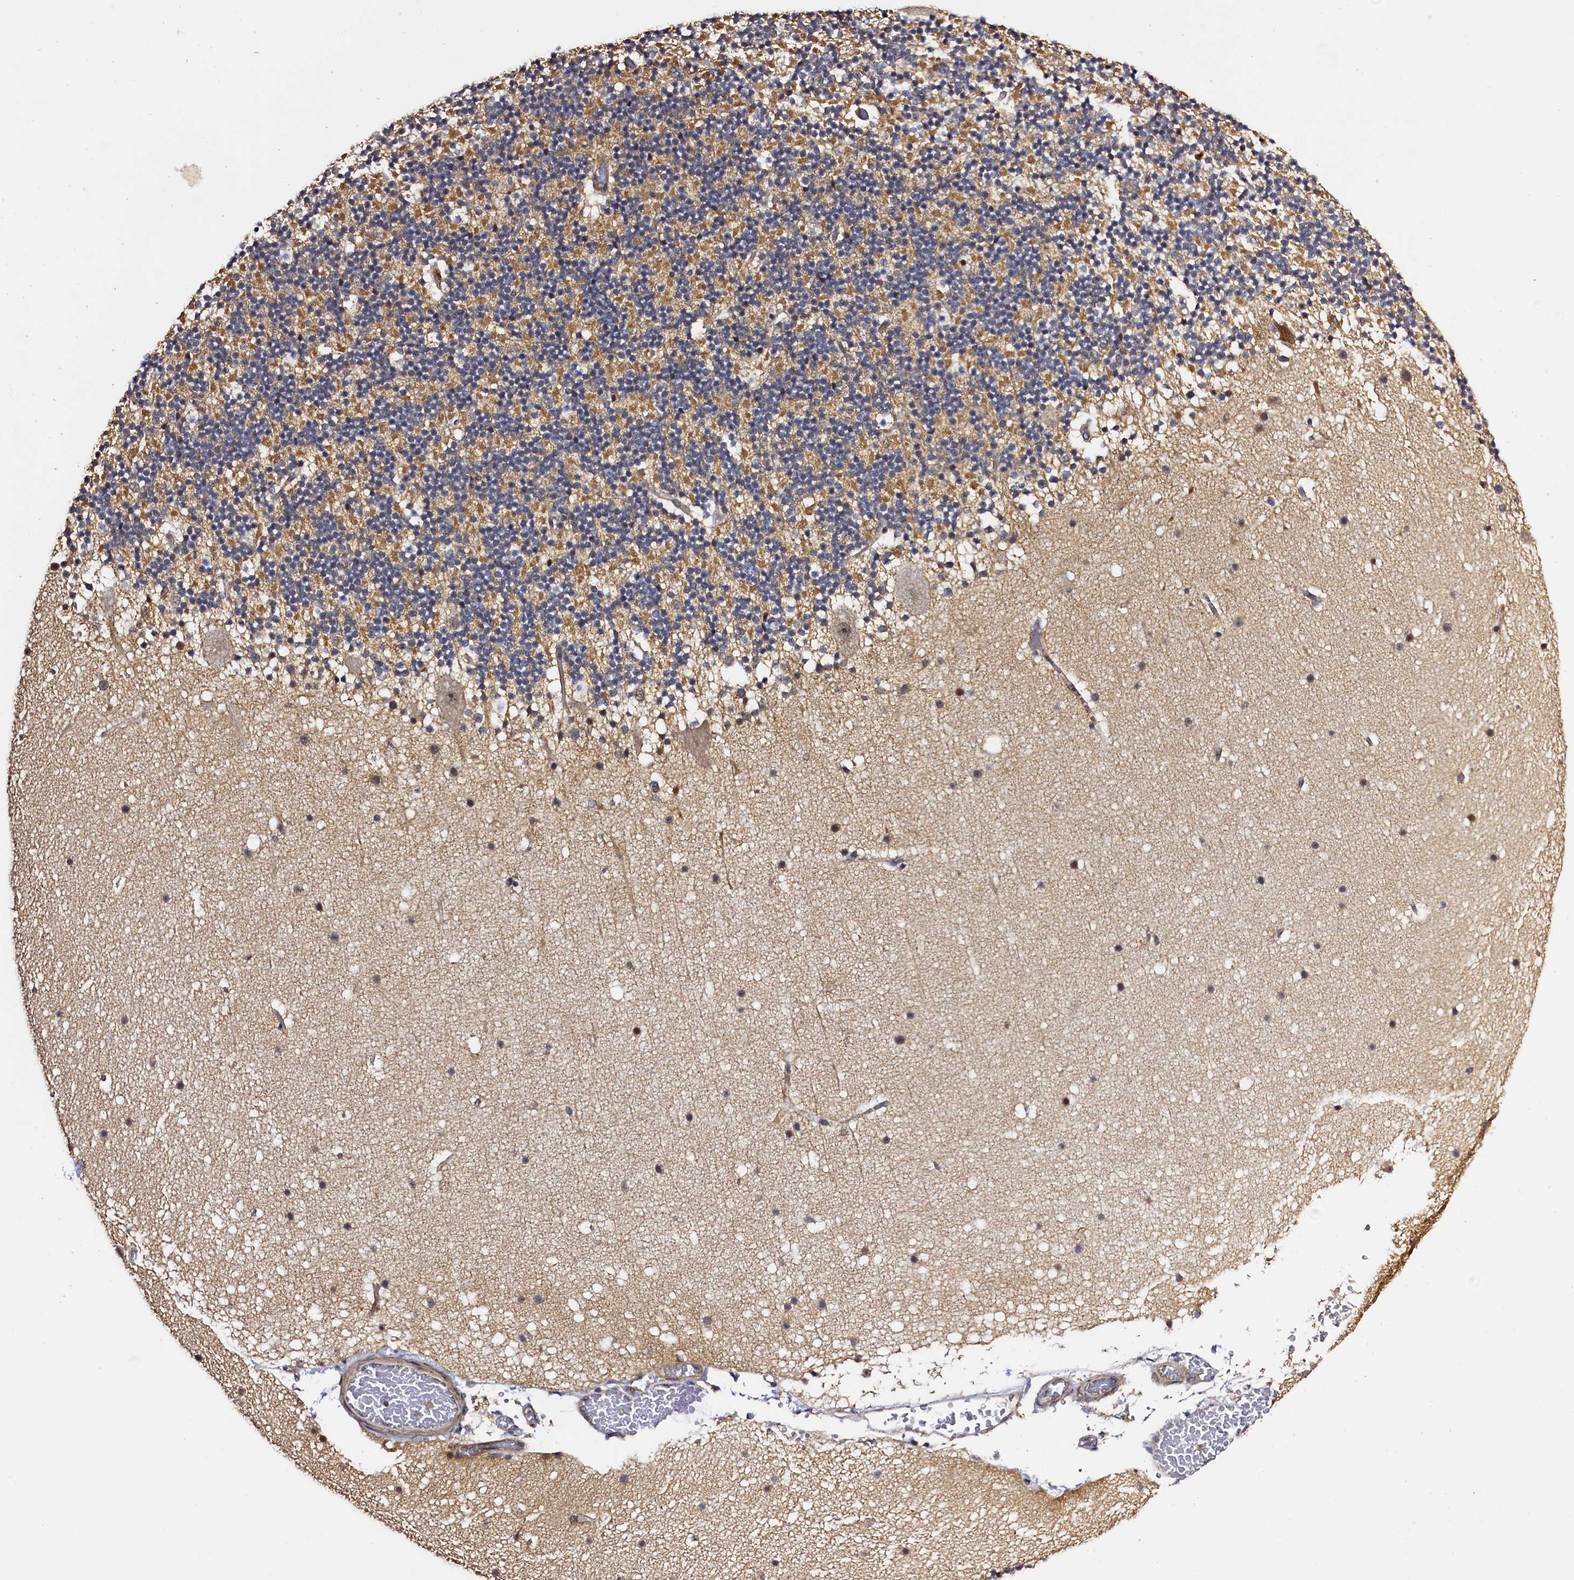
{"staining": {"intensity": "moderate", "quantity": "25%-75%", "location": "cytoplasmic/membranous"}, "tissue": "cerebellum", "cell_type": "Cells in granular layer", "image_type": "normal", "snomed": [{"axis": "morphology", "description": "Normal tissue, NOS"}, {"axis": "topography", "description": "Cerebellum"}], "caption": "Human cerebellum stained for a protein (brown) demonstrates moderate cytoplasmic/membranous positive positivity in approximately 25%-75% of cells in granular layer.", "gene": "RBFA", "patient": {"sex": "male", "age": 57}}